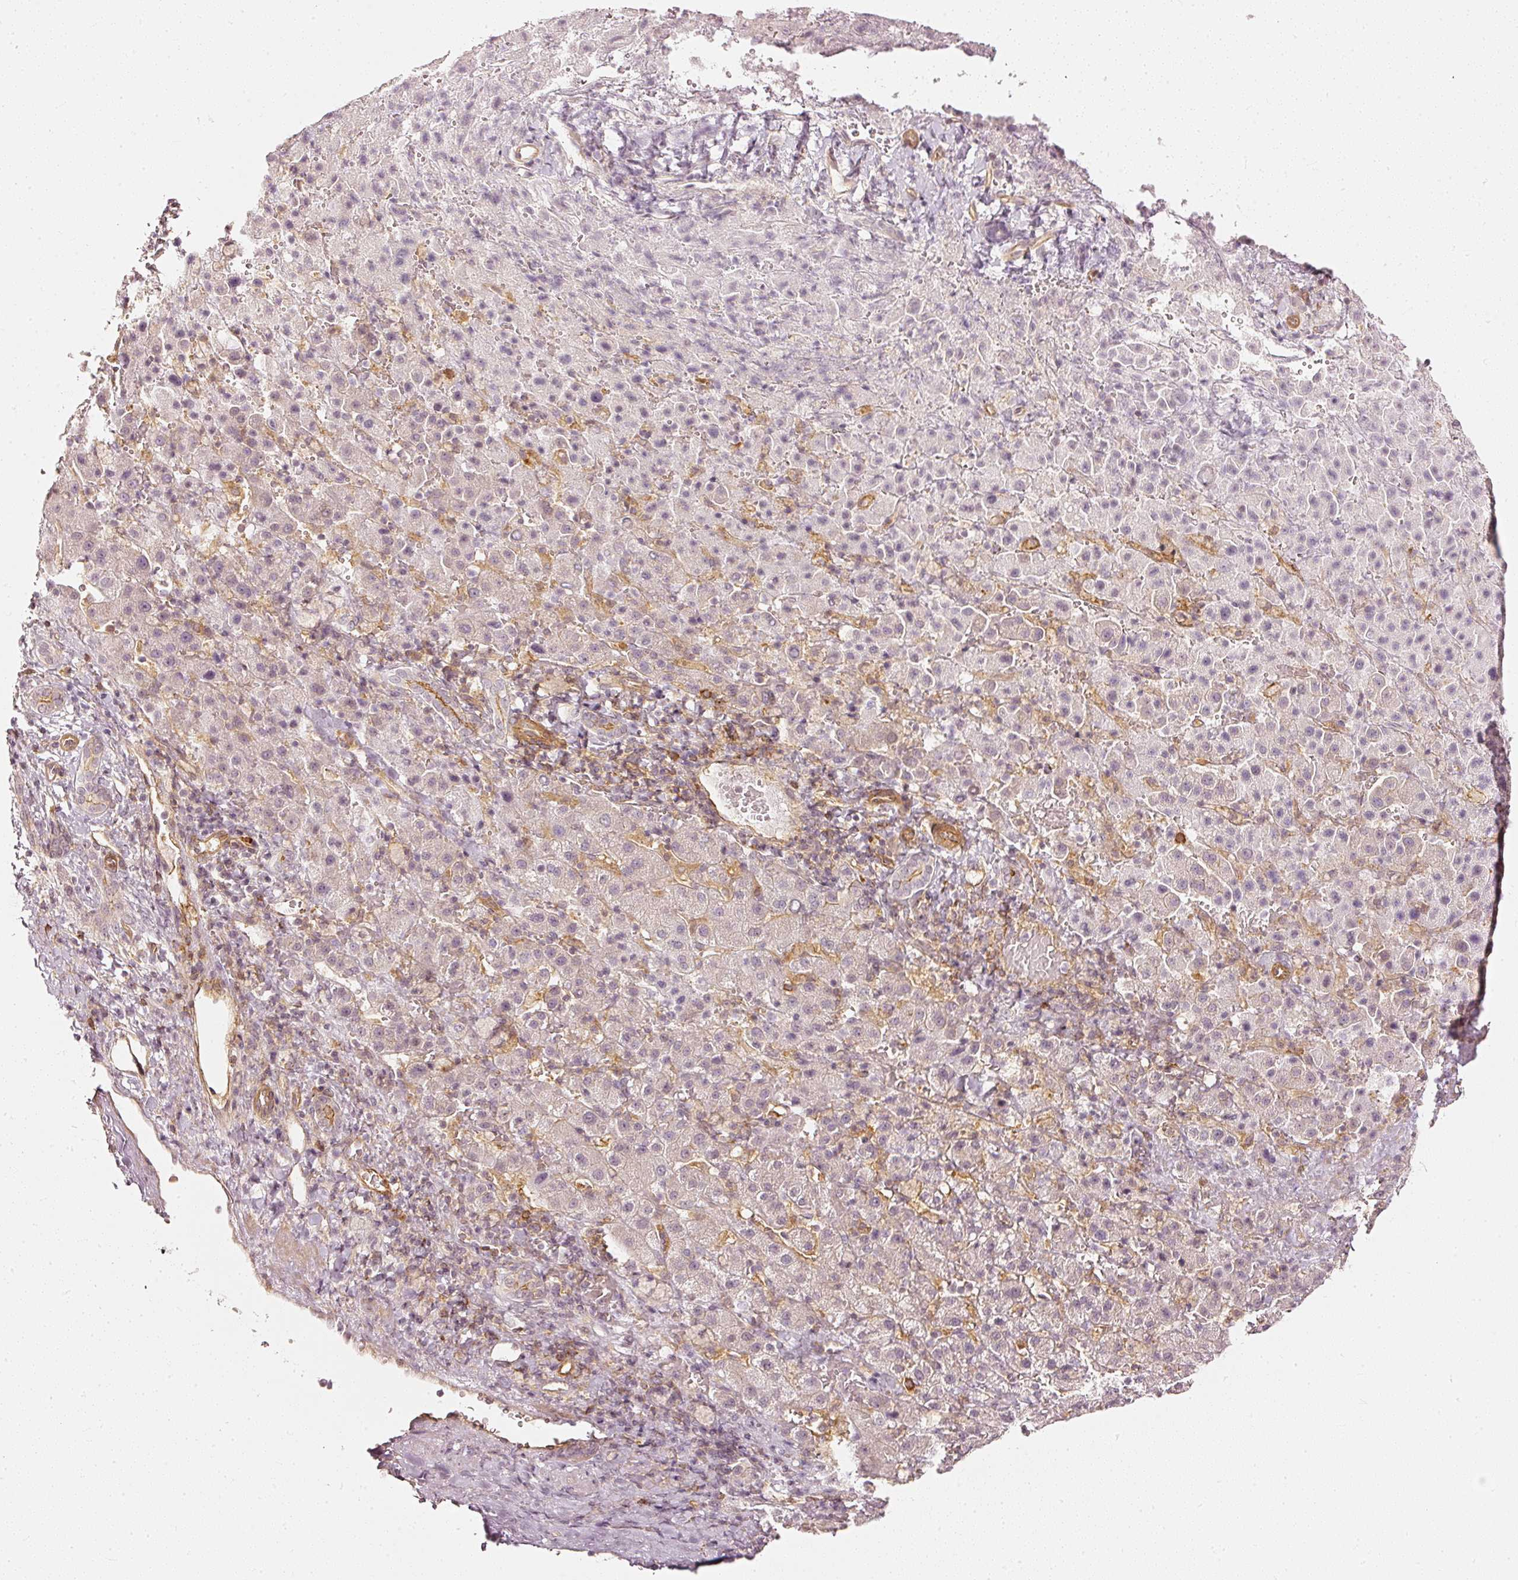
{"staining": {"intensity": "negative", "quantity": "none", "location": "none"}, "tissue": "liver cancer", "cell_type": "Tumor cells", "image_type": "cancer", "snomed": [{"axis": "morphology", "description": "Carcinoma, Hepatocellular, NOS"}, {"axis": "topography", "description": "Liver"}], "caption": "Human liver hepatocellular carcinoma stained for a protein using immunohistochemistry (IHC) demonstrates no staining in tumor cells.", "gene": "DRD2", "patient": {"sex": "female", "age": 58}}